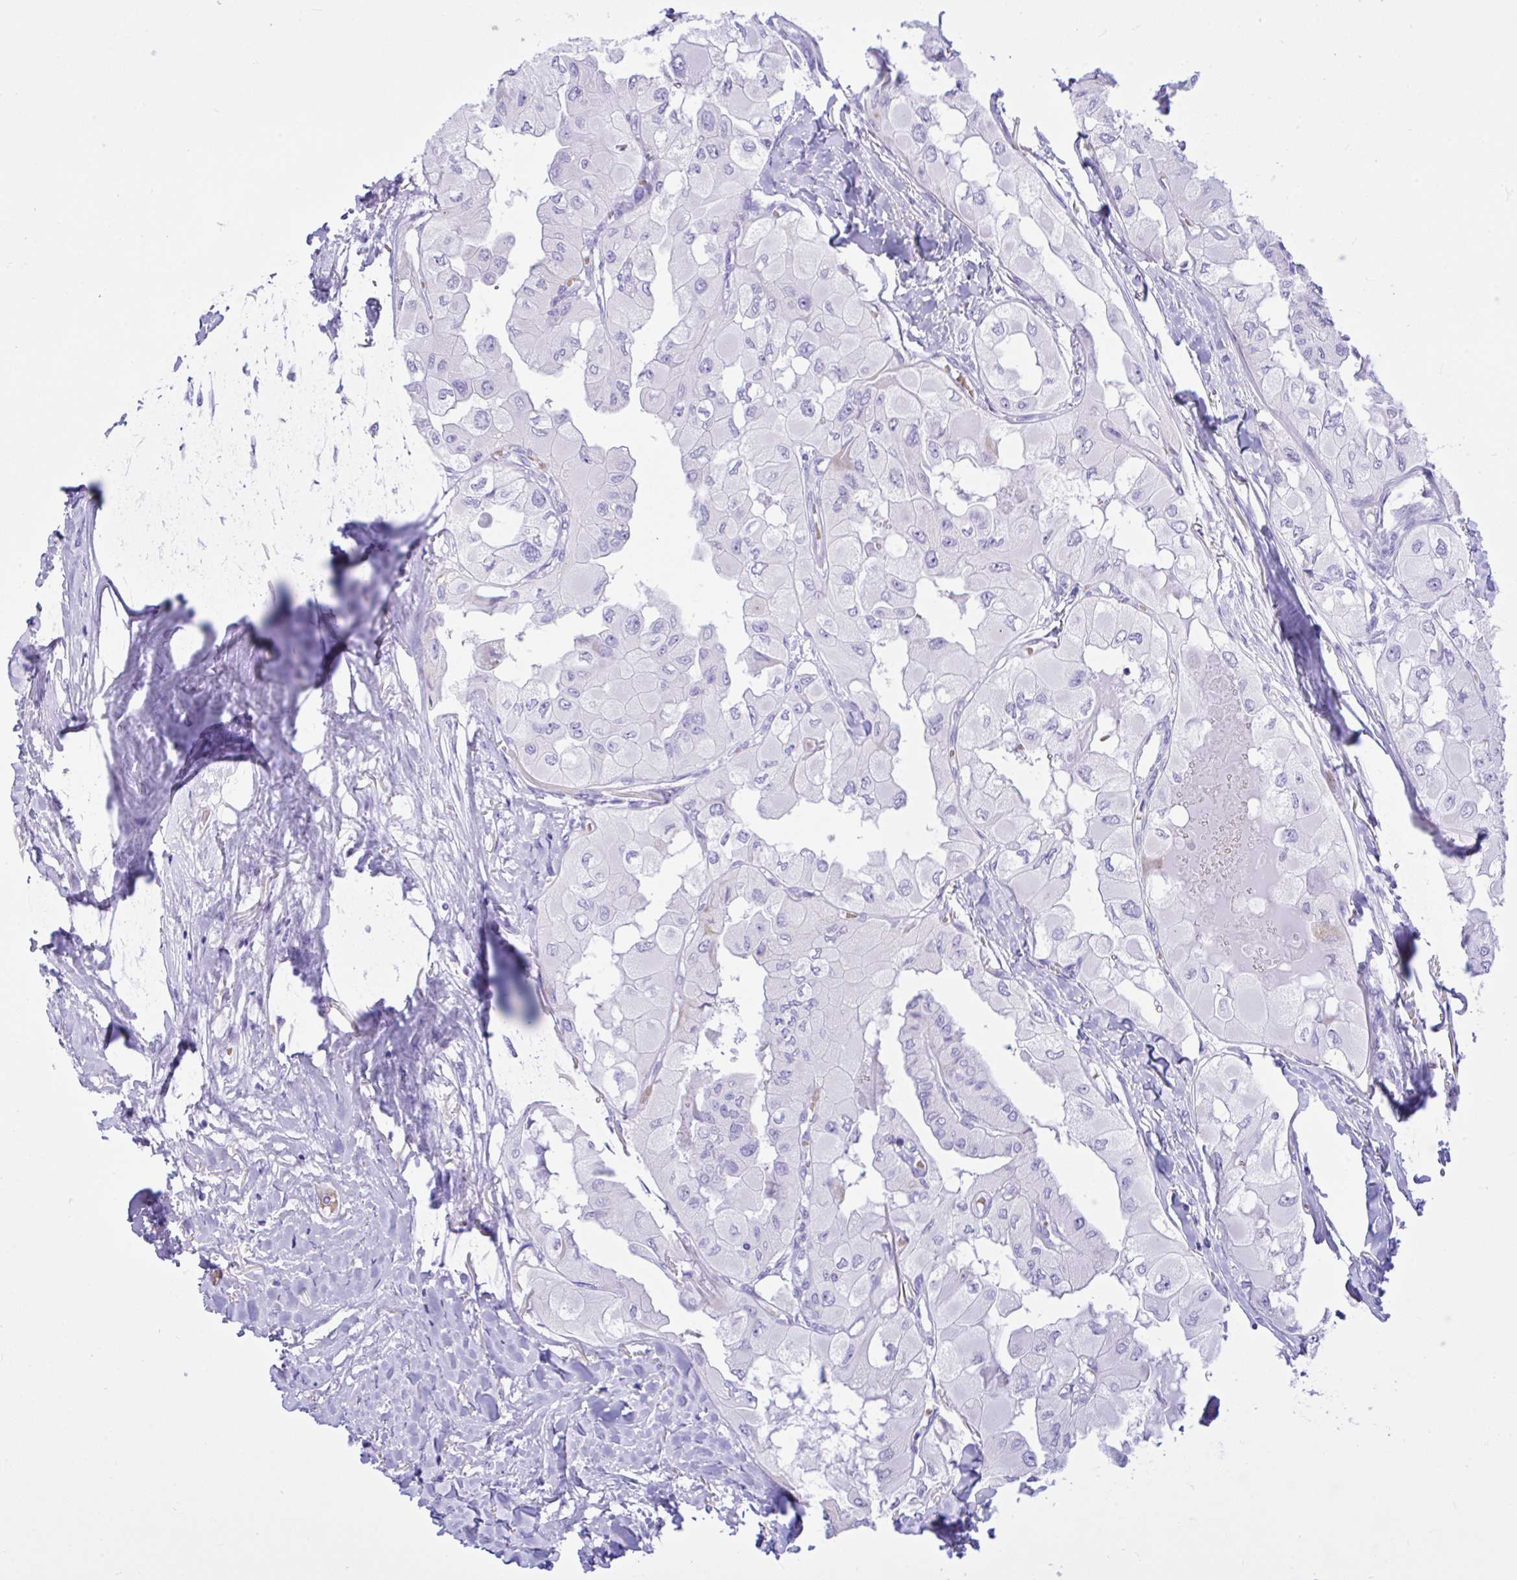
{"staining": {"intensity": "negative", "quantity": "none", "location": "none"}, "tissue": "thyroid cancer", "cell_type": "Tumor cells", "image_type": "cancer", "snomed": [{"axis": "morphology", "description": "Normal tissue, NOS"}, {"axis": "morphology", "description": "Papillary adenocarcinoma, NOS"}, {"axis": "topography", "description": "Thyroid gland"}], "caption": "Protein analysis of papillary adenocarcinoma (thyroid) reveals no significant positivity in tumor cells.", "gene": "SEL1L2", "patient": {"sex": "female", "age": 59}}